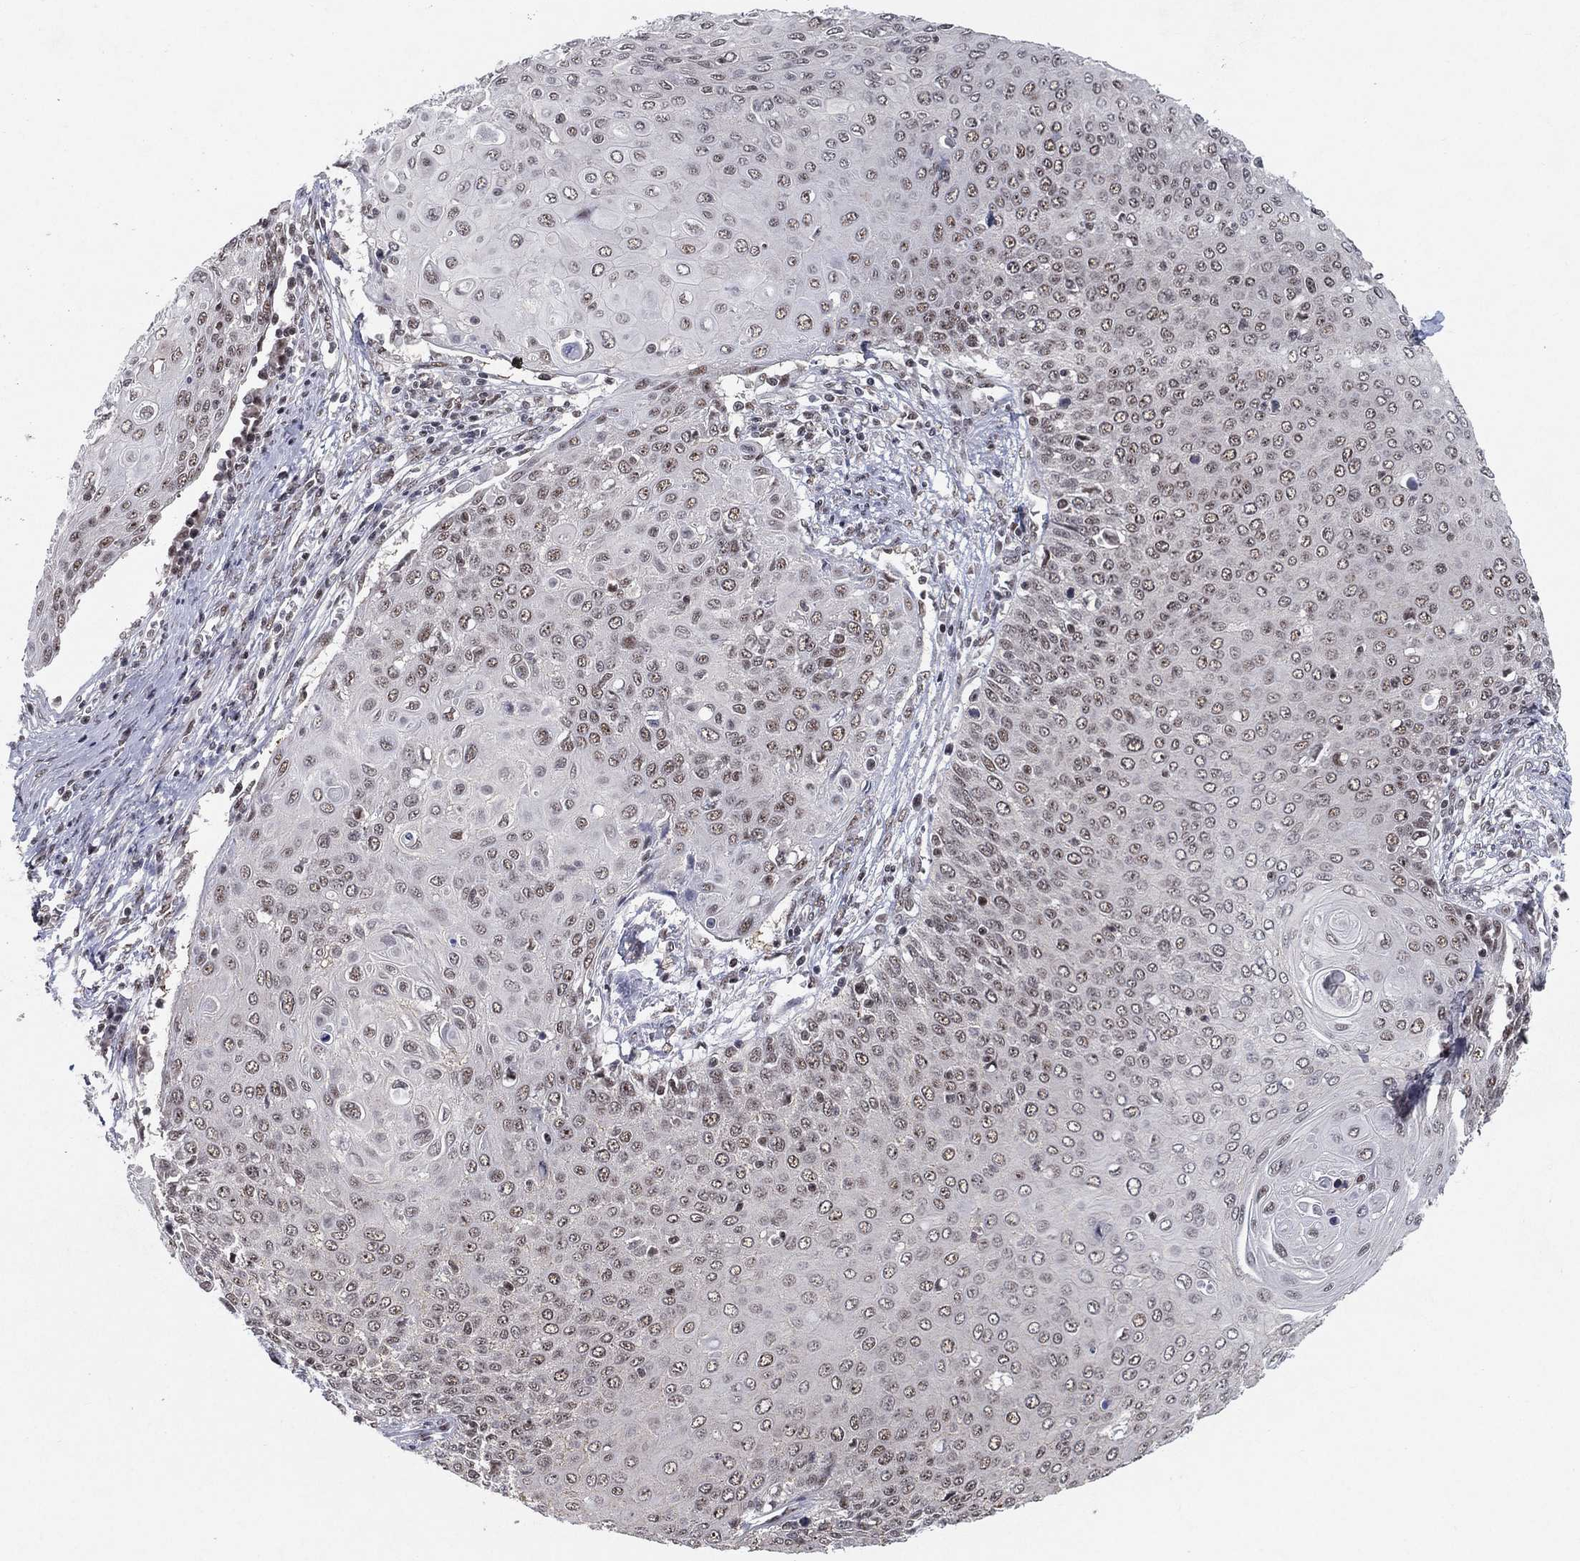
{"staining": {"intensity": "weak", "quantity": "25%-75%", "location": "nuclear"}, "tissue": "cervical cancer", "cell_type": "Tumor cells", "image_type": "cancer", "snomed": [{"axis": "morphology", "description": "Squamous cell carcinoma, NOS"}, {"axis": "topography", "description": "Cervix"}], "caption": "Immunohistochemistry (IHC) histopathology image of neoplastic tissue: cervical squamous cell carcinoma stained using IHC reveals low levels of weak protein expression localized specifically in the nuclear of tumor cells, appearing as a nuclear brown color.", "gene": "DGCR8", "patient": {"sex": "female", "age": 39}}